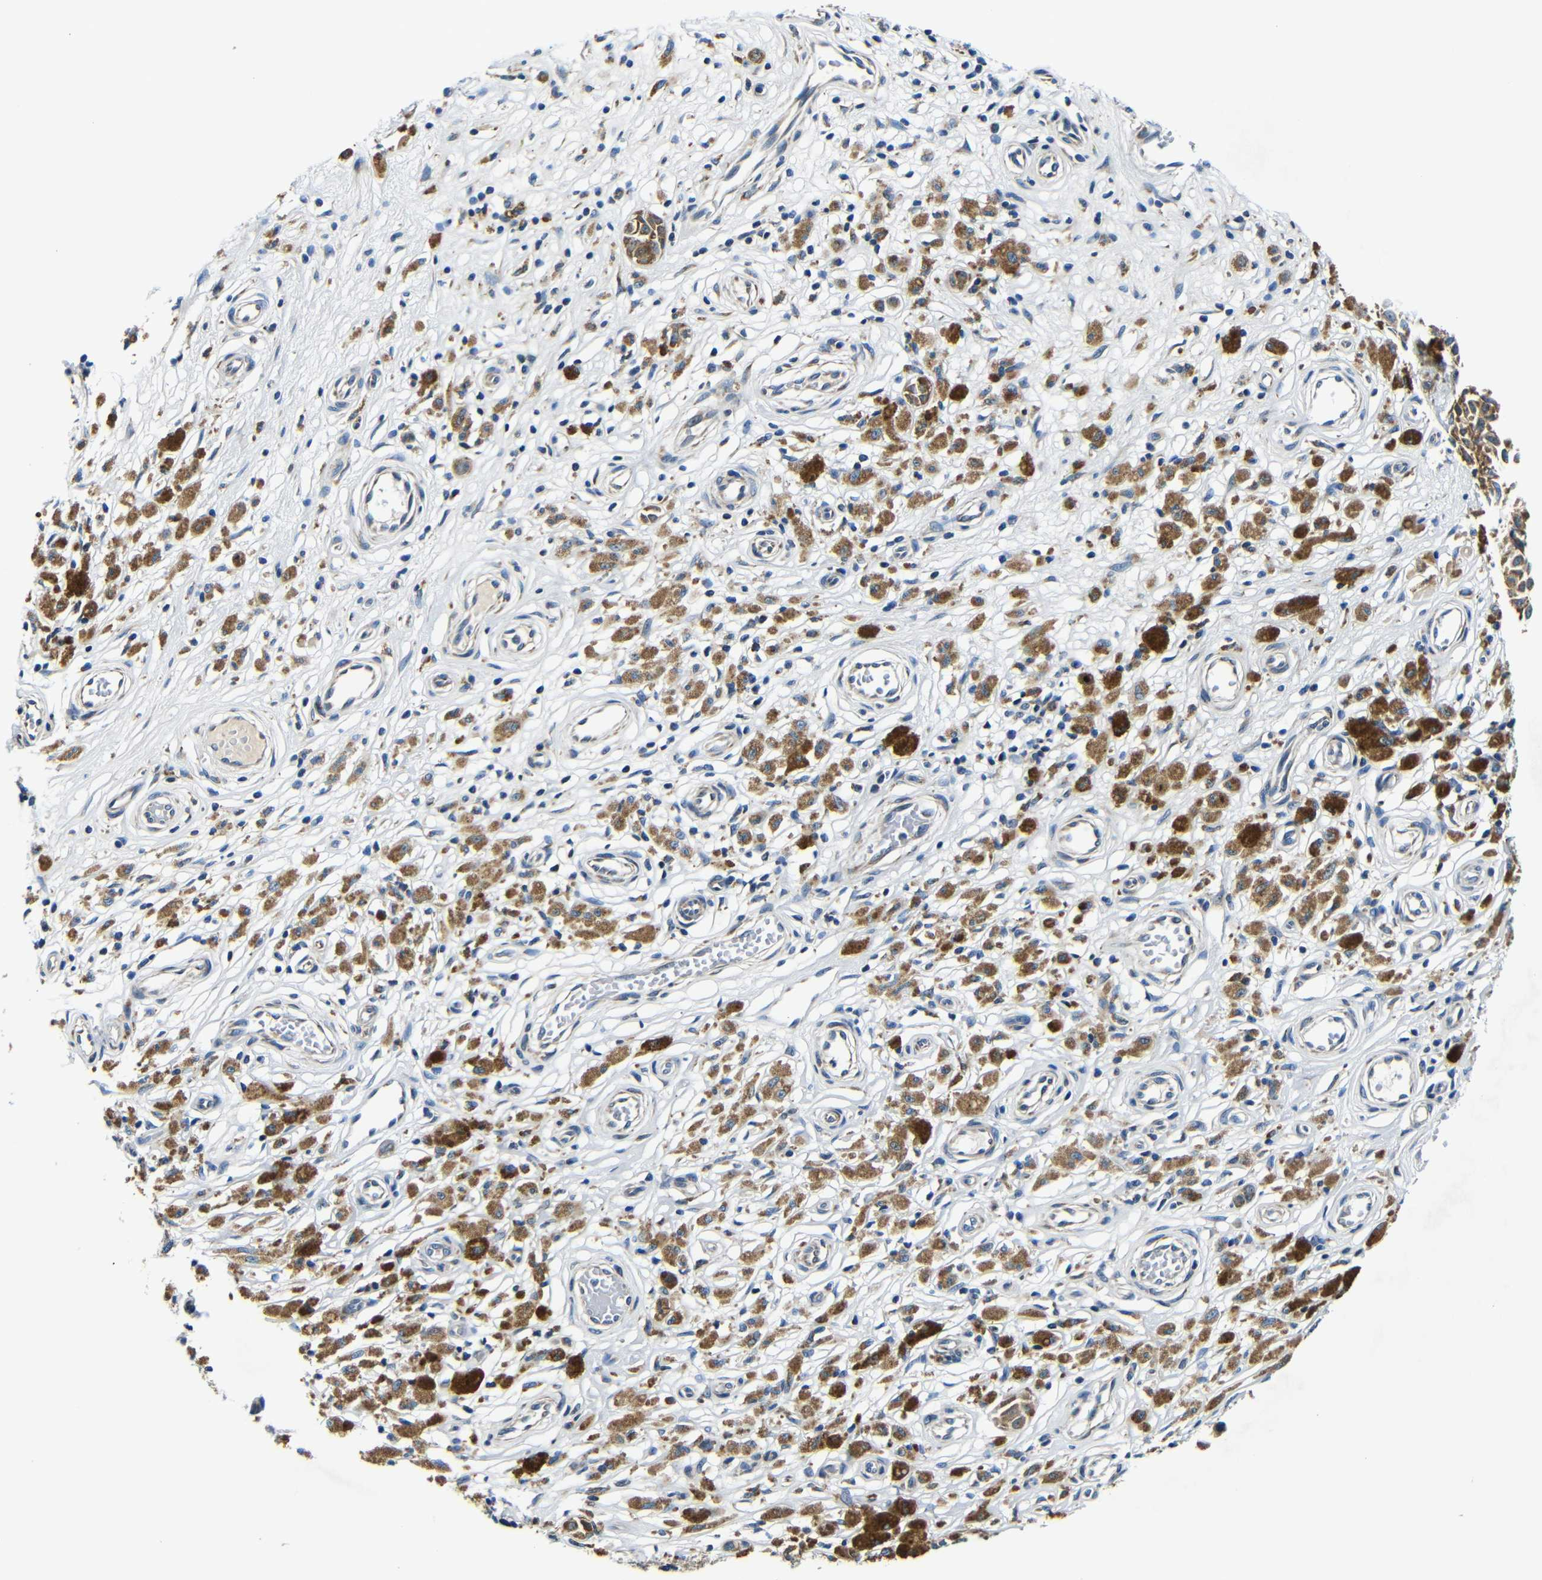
{"staining": {"intensity": "moderate", "quantity": ">75%", "location": "cytoplasmic/membranous"}, "tissue": "melanoma", "cell_type": "Tumor cells", "image_type": "cancer", "snomed": [{"axis": "morphology", "description": "Malignant melanoma, NOS"}, {"axis": "topography", "description": "Skin"}], "caption": "A histopathology image of human malignant melanoma stained for a protein shows moderate cytoplasmic/membranous brown staining in tumor cells.", "gene": "FKBP14", "patient": {"sex": "female", "age": 64}}